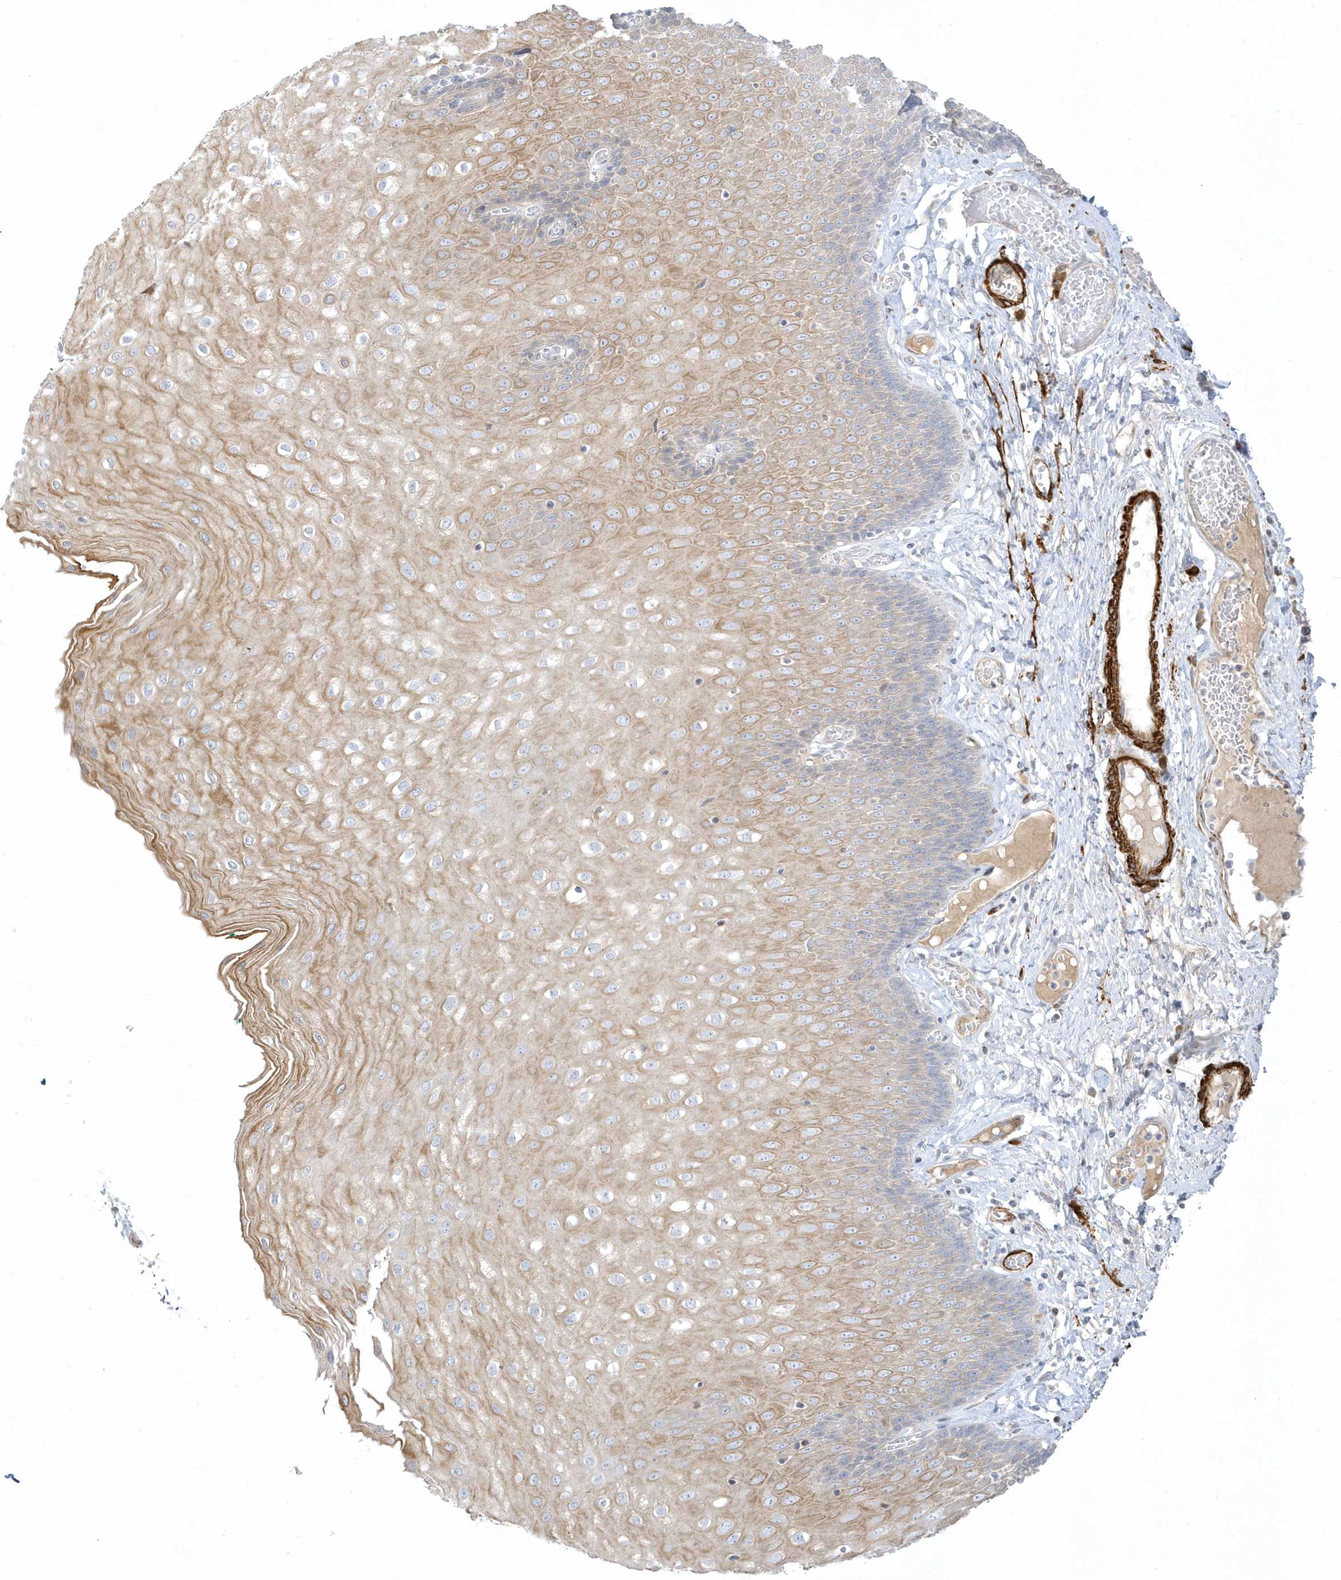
{"staining": {"intensity": "moderate", "quantity": "25%-75%", "location": "cytoplasmic/membranous"}, "tissue": "esophagus", "cell_type": "Squamous epithelial cells", "image_type": "normal", "snomed": [{"axis": "morphology", "description": "Normal tissue, NOS"}, {"axis": "topography", "description": "Esophagus"}], "caption": "DAB immunohistochemical staining of normal esophagus reveals moderate cytoplasmic/membranous protein positivity in about 25%-75% of squamous epithelial cells.", "gene": "THADA", "patient": {"sex": "male", "age": 60}}